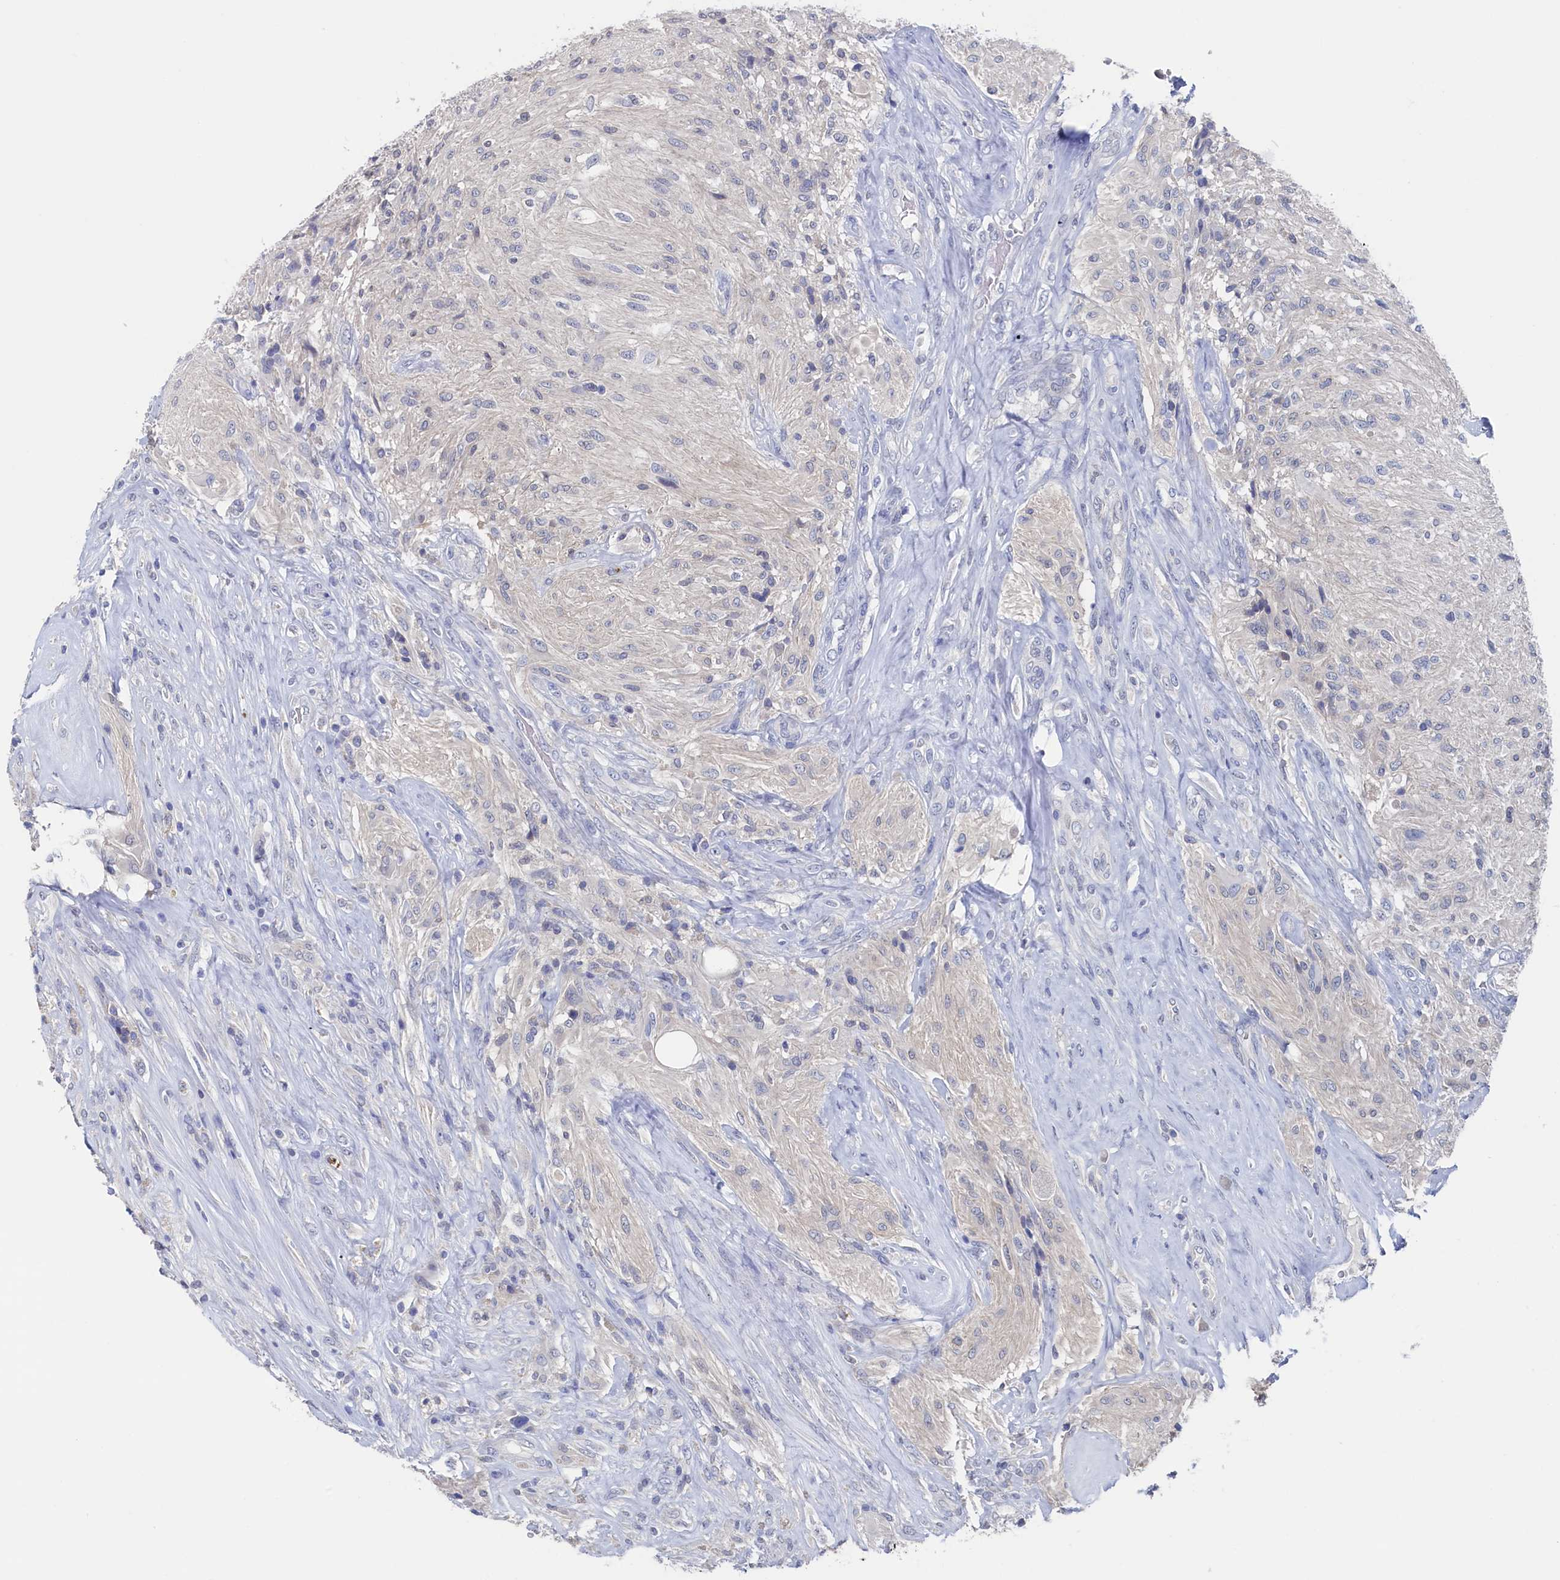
{"staining": {"intensity": "negative", "quantity": "none", "location": "none"}, "tissue": "glioma", "cell_type": "Tumor cells", "image_type": "cancer", "snomed": [{"axis": "morphology", "description": "Glioma, malignant, High grade"}, {"axis": "topography", "description": "Brain"}], "caption": "Photomicrograph shows no protein staining in tumor cells of malignant high-grade glioma tissue.", "gene": "C11orf54", "patient": {"sex": "male", "age": 56}}